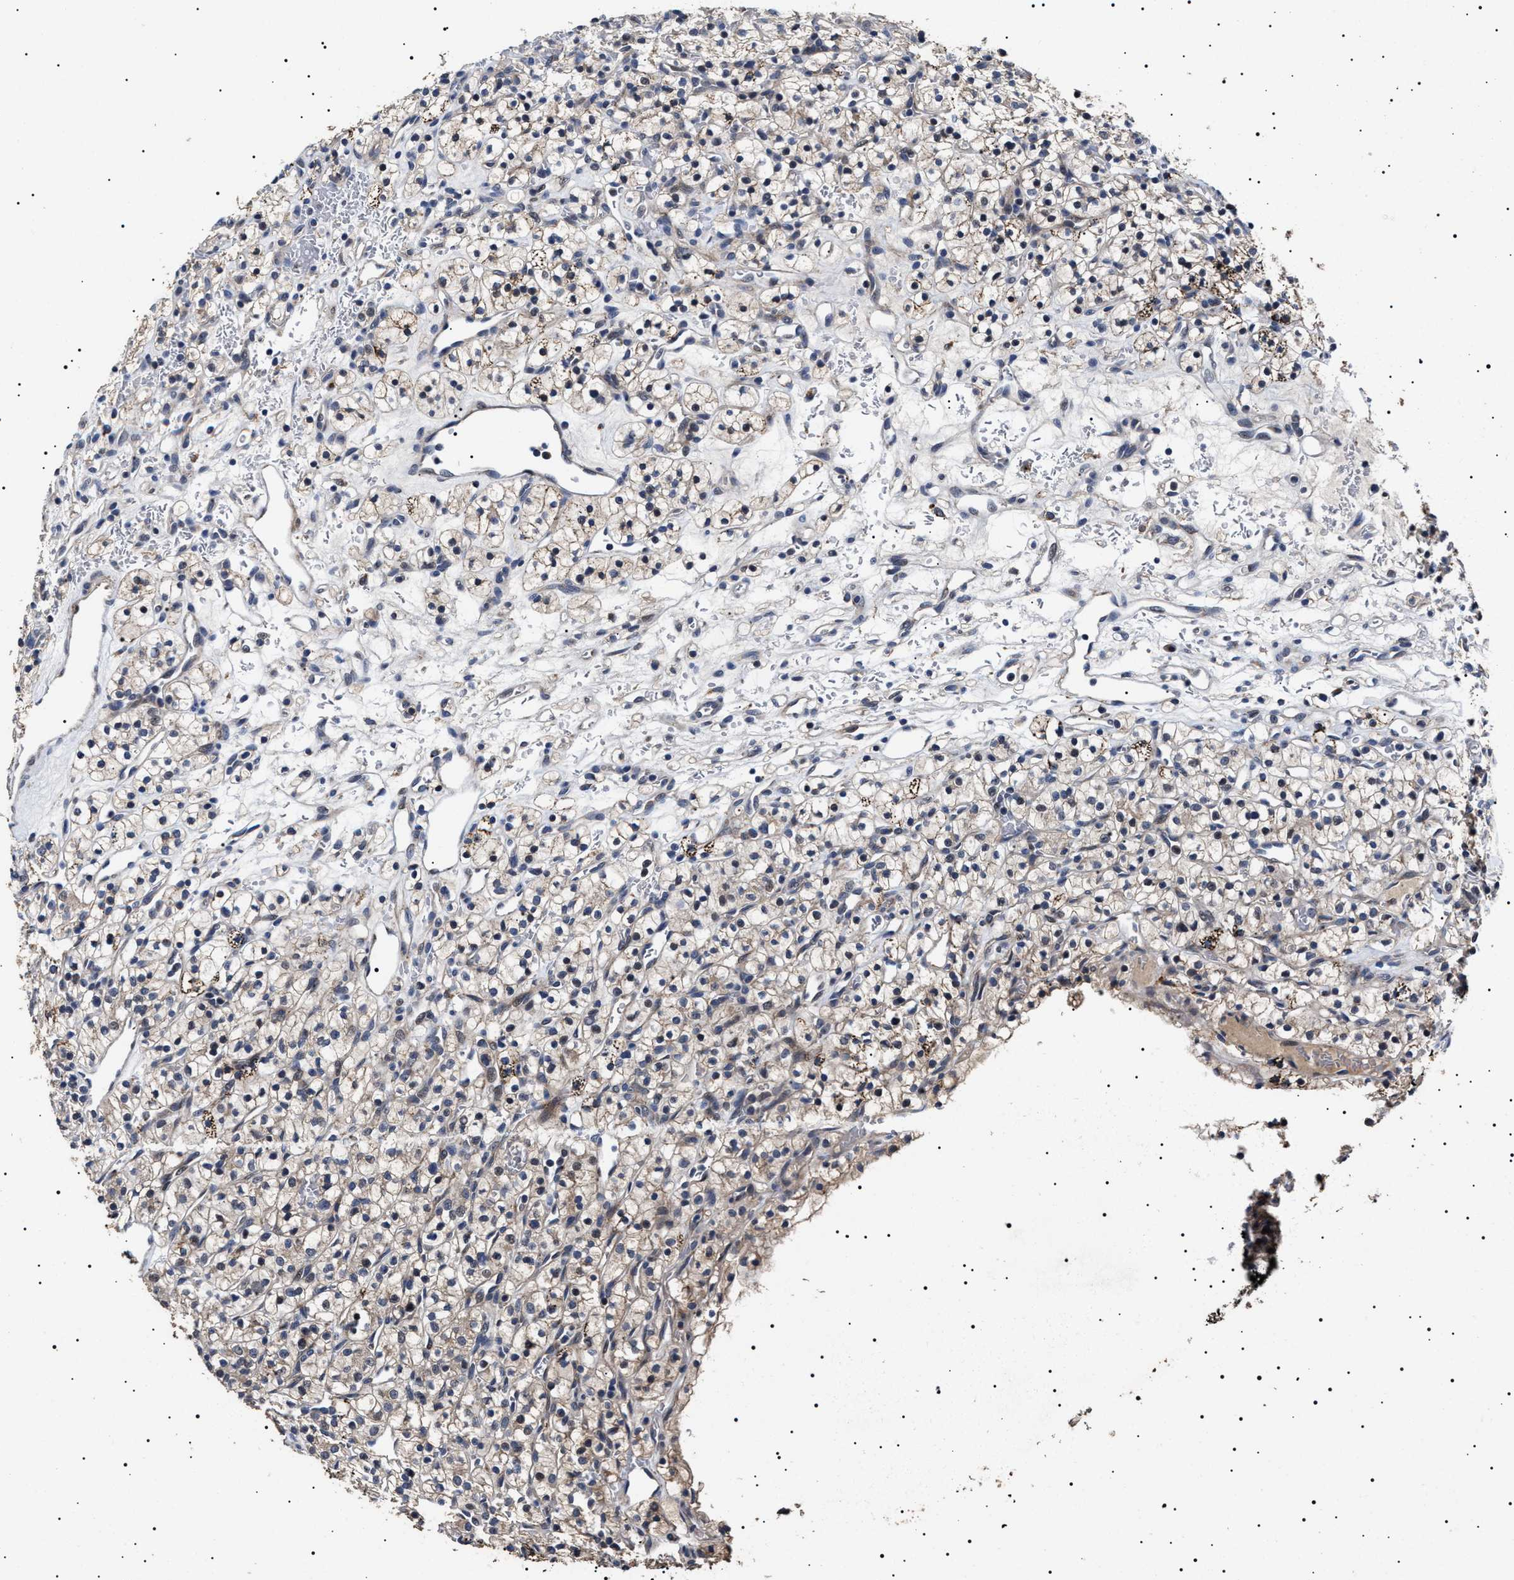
{"staining": {"intensity": "weak", "quantity": "<25%", "location": "cytoplasmic/membranous"}, "tissue": "renal cancer", "cell_type": "Tumor cells", "image_type": "cancer", "snomed": [{"axis": "morphology", "description": "Adenocarcinoma, NOS"}, {"axis": "topography", "description": "Kidney"}], "caption": "A high-resolution micrograph shows IHC staining of renal adenocarcinoma, which exhibits no significant positivity in tumor cells.", "gene": "RAB34", "patient": {"sex": "female", "age": 57}}